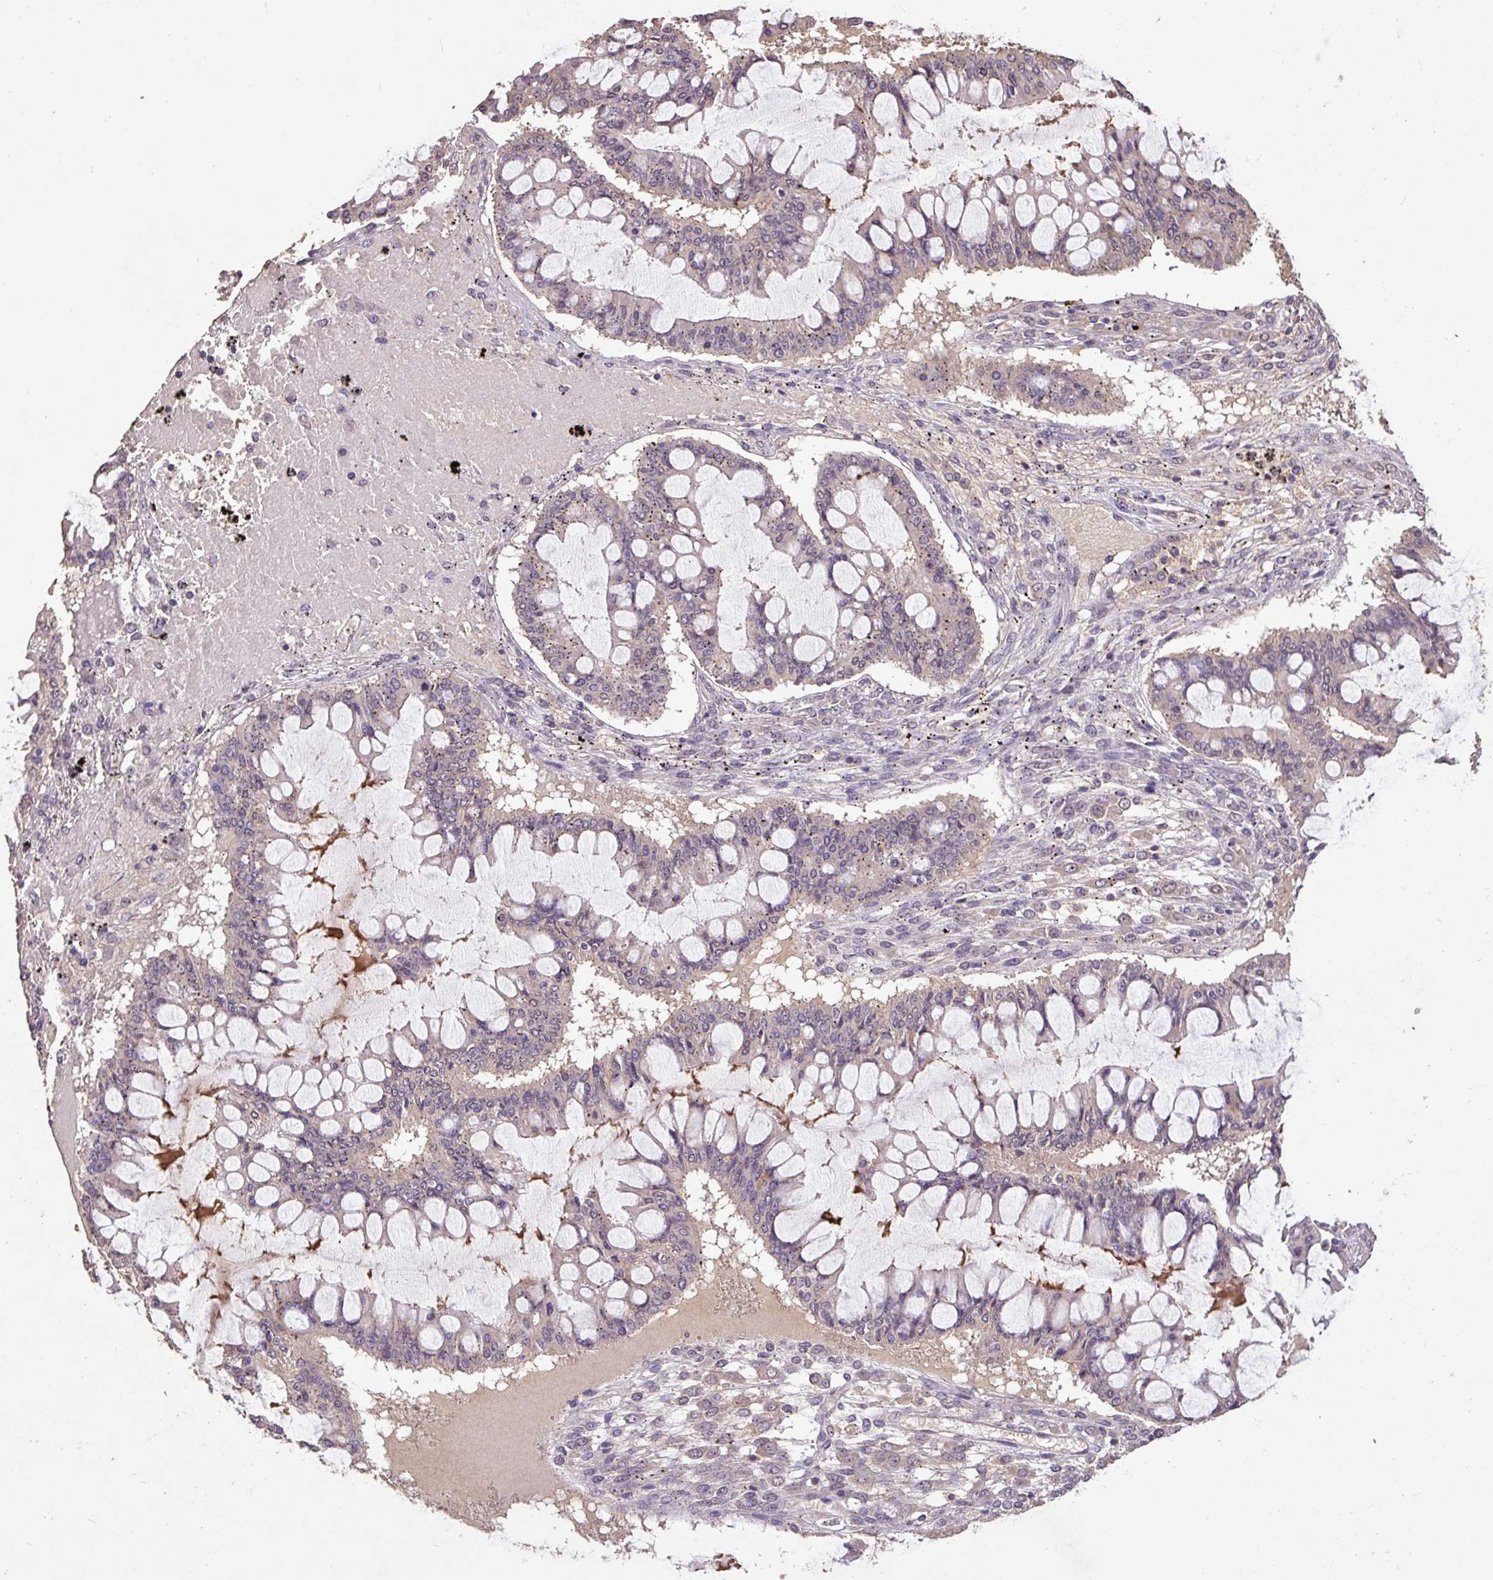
{"staining": {"intensity": "negative", "quantity": "none", "location": "none"}, "tissue": "ovarian cancer", "cell_type": "Tumor cells", "image_type": "cancer", "snomed": [{"axis": "morphology", "description": "Cystadenocarcinoma, mucinous, NOS"}, {"axis": "topography", "description": "Ovary"}], "caption": "Tumor cells show no significant protein expression in ovarian mucinous cystadenocarcinoma.", "gene": "LRTM2", "patient": {"sex": "female", "age": 73}}